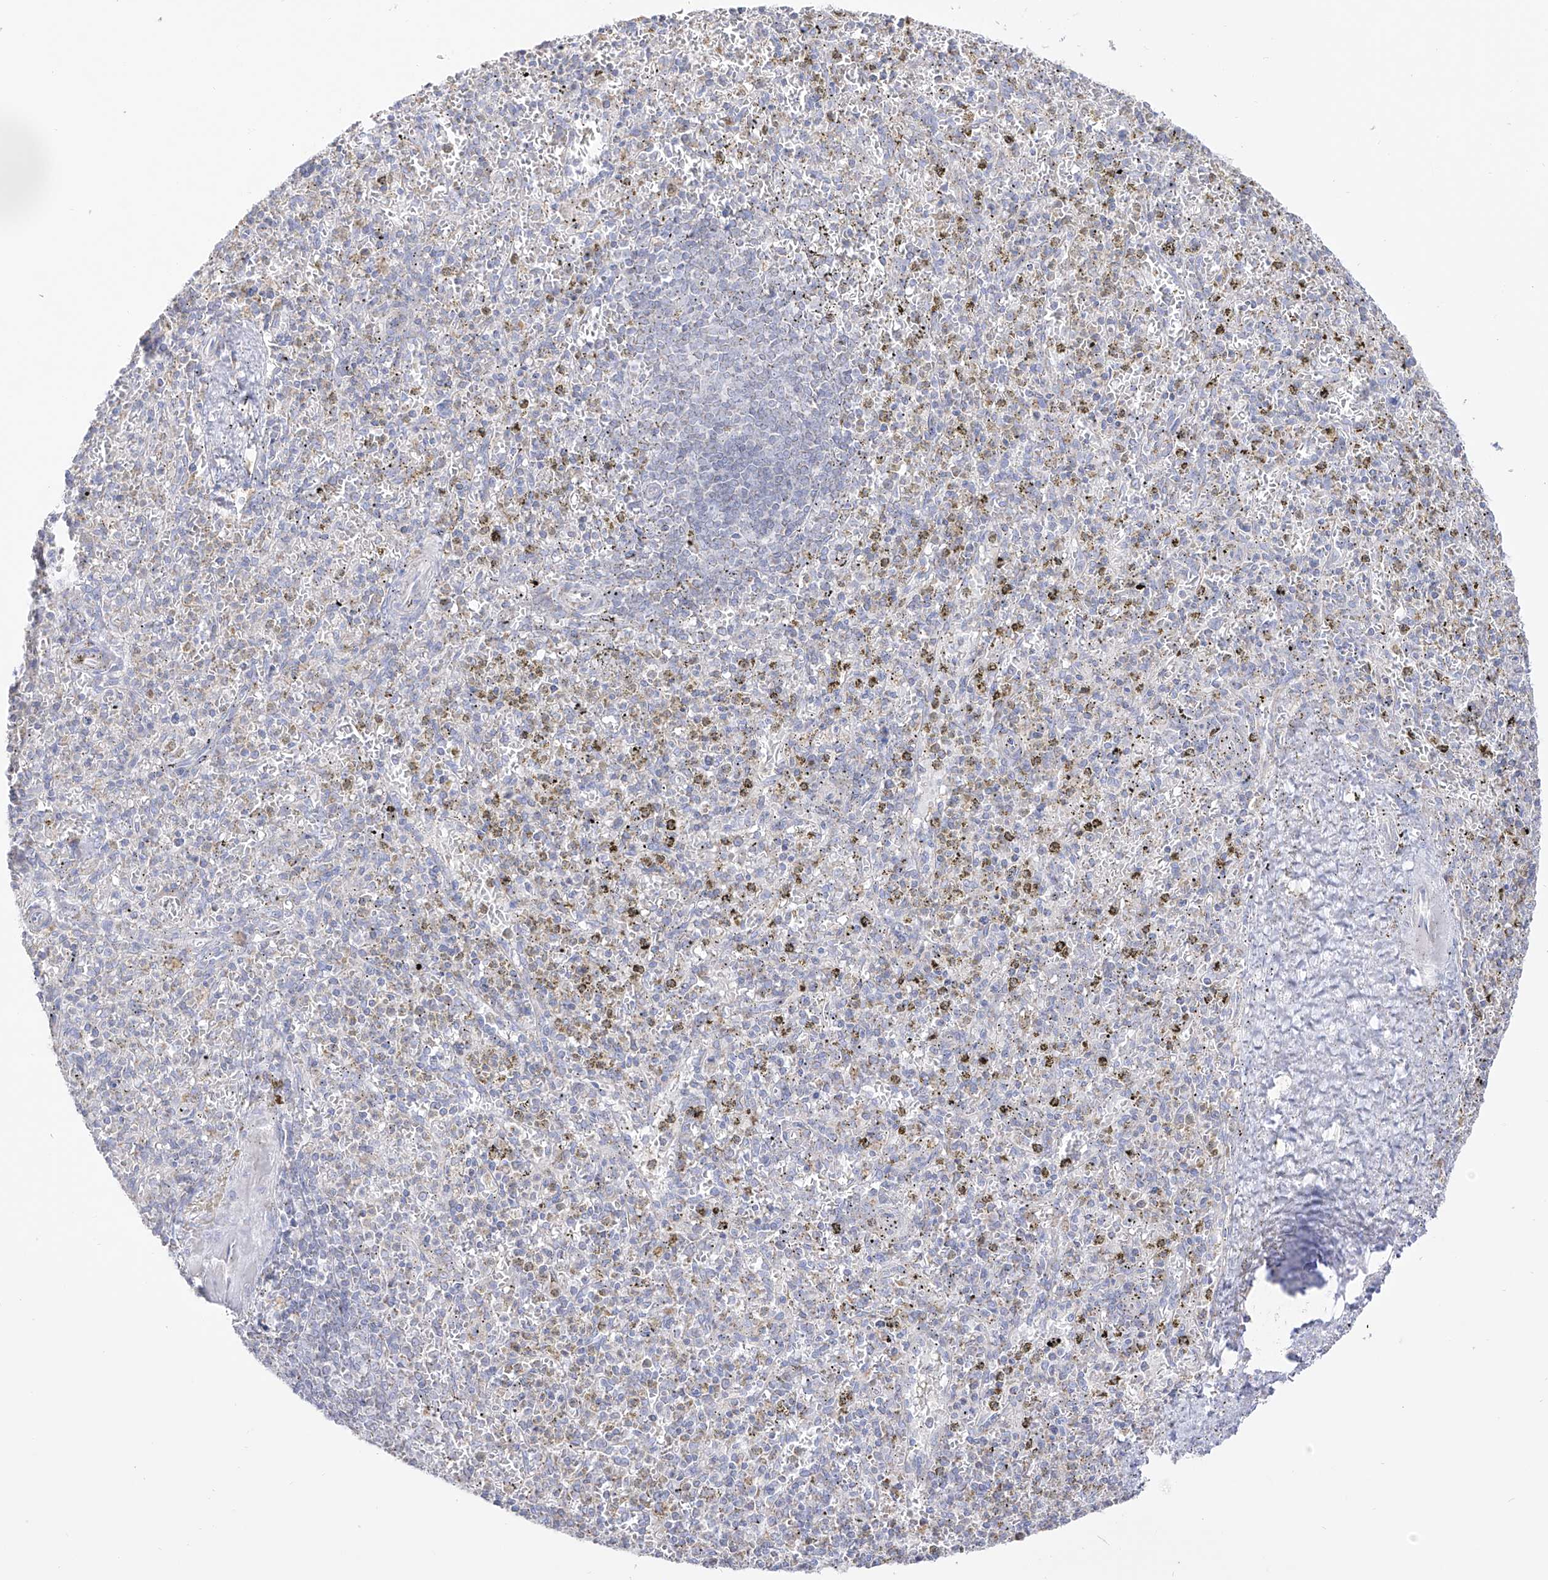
{"staining": {"intensity": "negative", "quantity": "none", "location": "none"}, "tissue": "spleen", "cell_type": "Cells in red pulp", "image_type": "normal", "snomed": [{"axis": "morphology", "description": "Normal tissue, NOS"}, {"axis": "topography", "description": "Spleen"}], "caption": "High magnification brightfield microscopy of normal spleen stained with DAB (3,3'-diaminobenzidine) (brown) and counterstained with hematoxylin (blue): cells in red pulp show no significant positivity. (Stains: DAB (3,3'-diaminobenzidine) immunohistochemistry (IHC) with hematoxylin counter stain, Microscopy: brightfield microscopy at high magnification).", "gene": "RCHY1", "patient": {"sex": "male", "age": 72}}